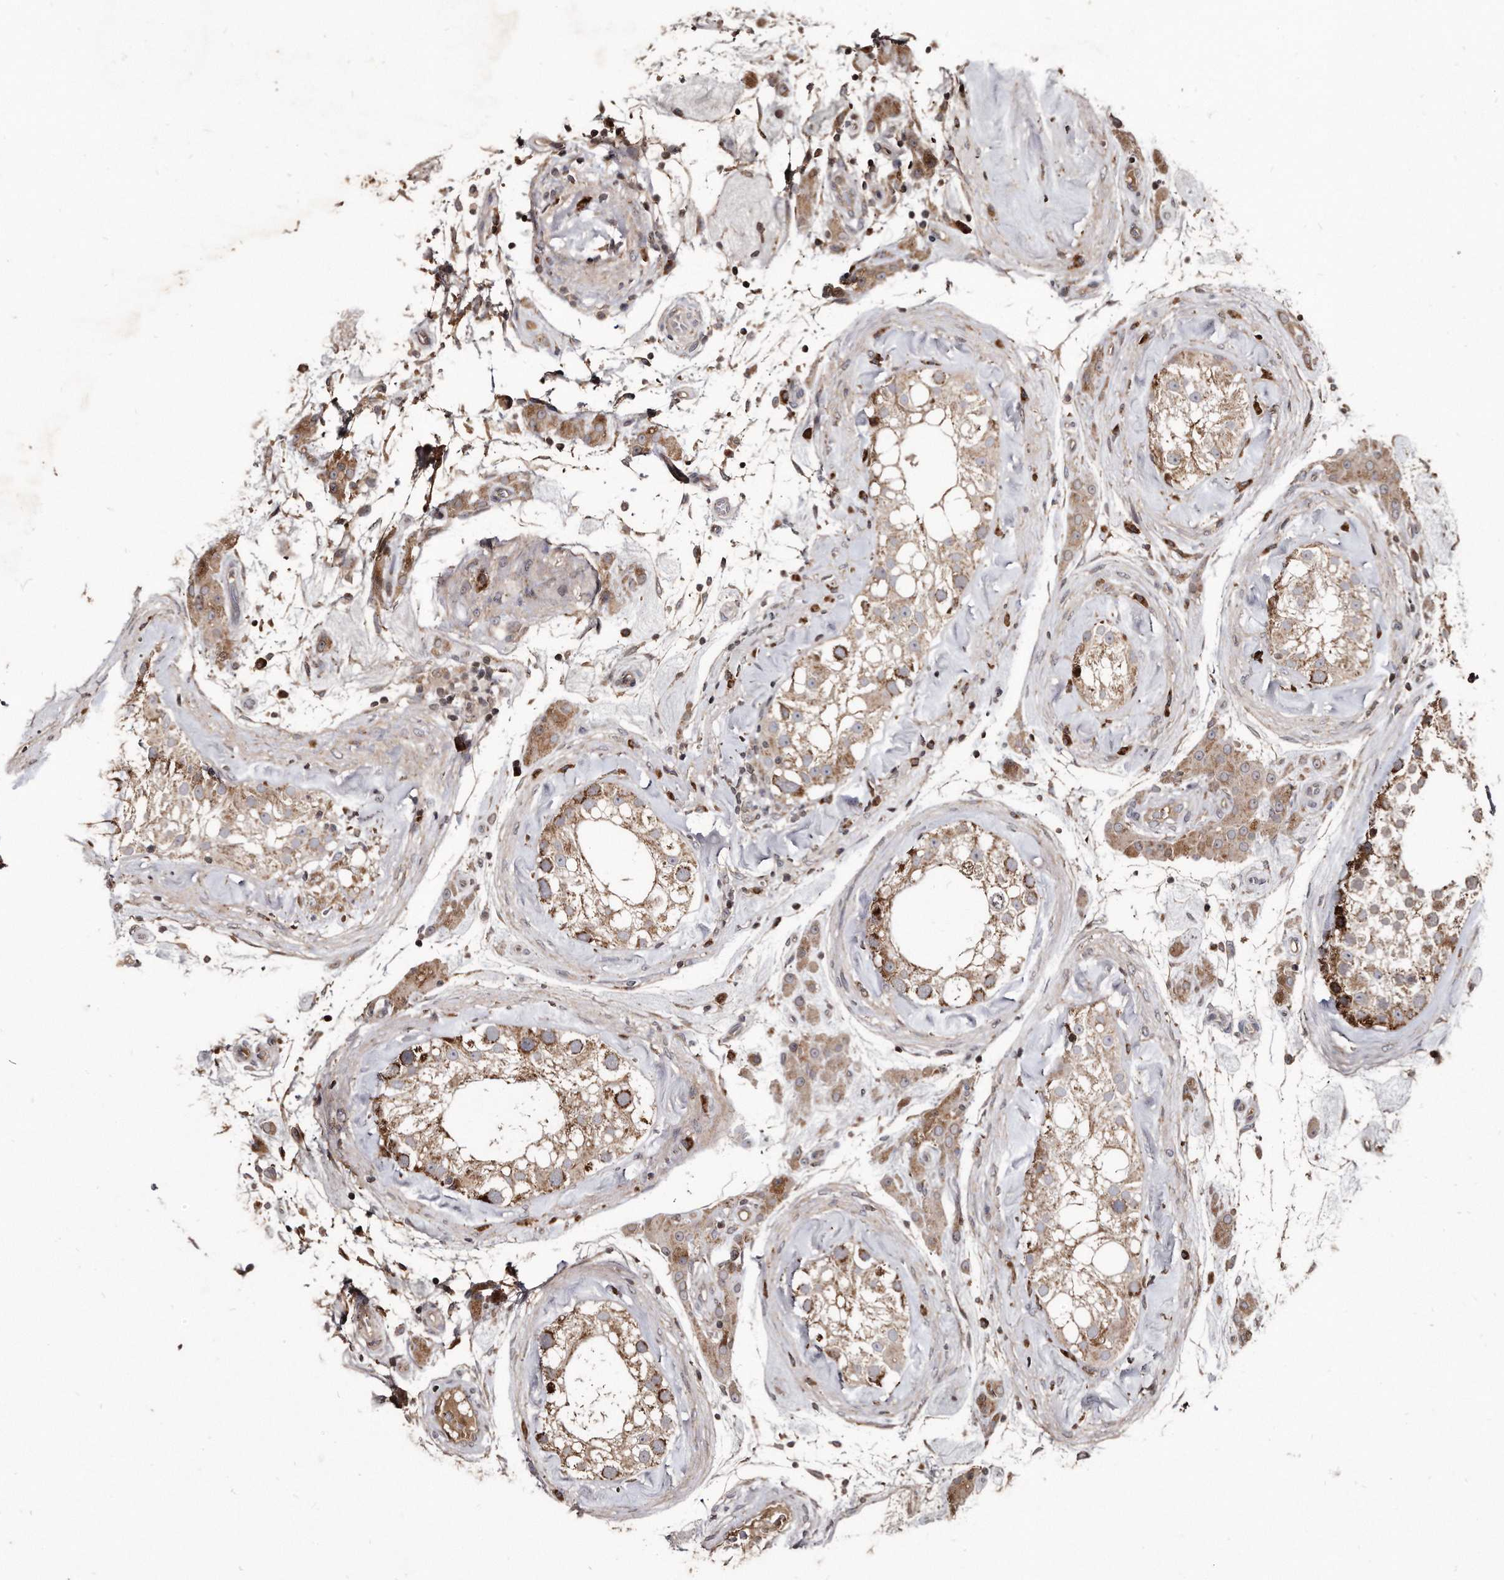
{"staining": {"intensity": "strong", "quantity": "<25%", "location": "cytoplasmic/membranous"}, "tissue": "testis", "cell_type": "Cells in seminiferous ducts", "image_type": "normal", "snomed": [{"axis": "morphology", "description": "Normal tissue, NOS"}, {"axis": "topography", "description": "Testis"}], "caption": "Immunohistochemical staining of unremarkable human testis shows medium levels of strong cytoplasmic/membranous positivity in approximately <25% of cells in seminiferous ducts. The staining is performed using DAB brown chromogen to label protein expression. The nuclei are counter-stained blue using hematoxylin.", "gene": "FAM136A", "patient": {"sex": "male", "age": 46}}